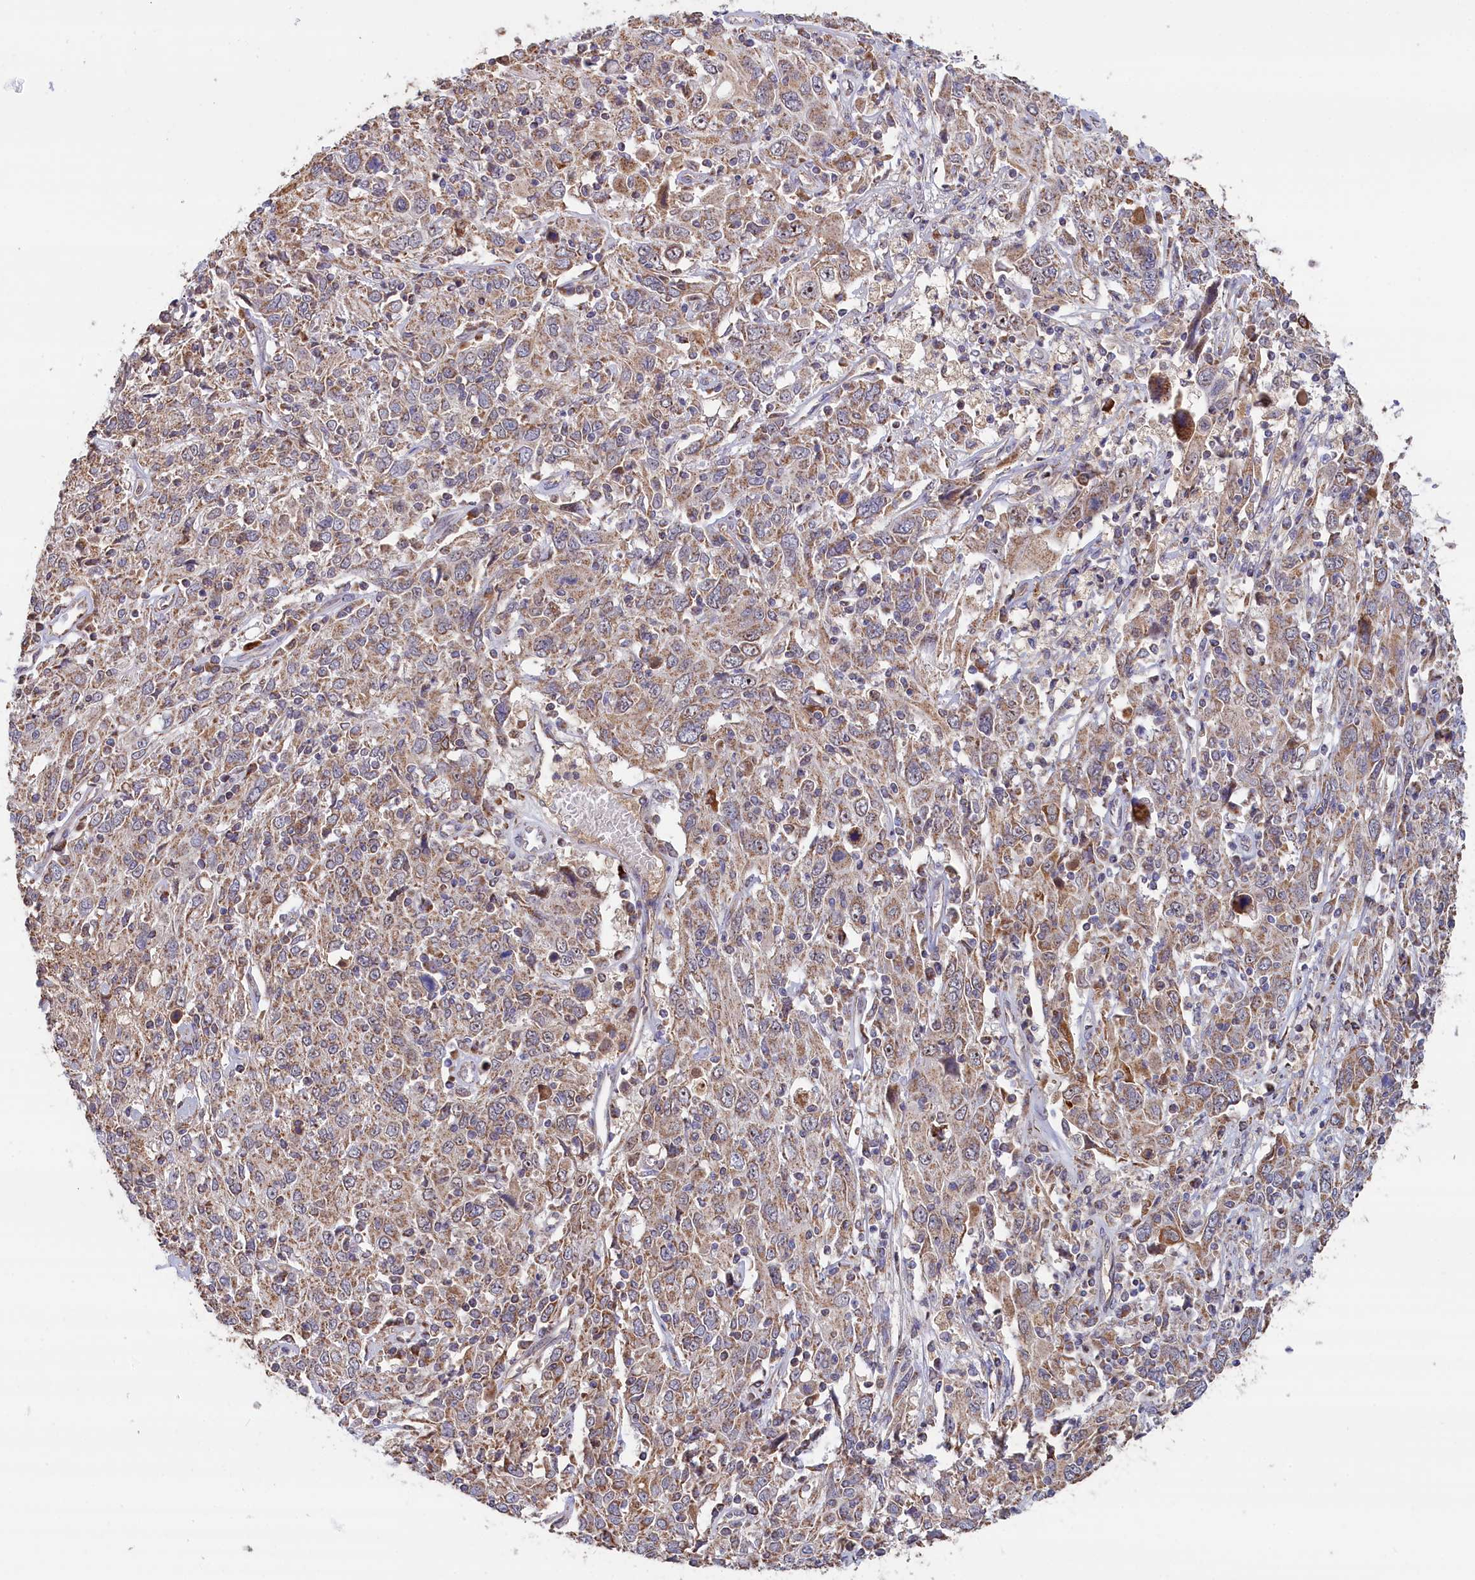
{"staining": {"intensity": "moderate", "quantity": "25%-75%", "location": "cytoplasmic/membranous"}, "tissue": "cervical cancer", "cell_type": "Tumor cells", "image_type": "cancer", "snomed": [{"axis": "morphology", "description": "Squamous cell carcinoma, NOS"}, {"axis": "topography", "description": "Cervix"}], "caption": "DAB immunohistochemical staining of human cervical squamous cell carcinoma reveals moderate cytoplasmic/membranous protein staining in approximately 25%-75% of tumor cells.", "gene": "ZNF816", "patient": {"sex": "female", "age": 46}}